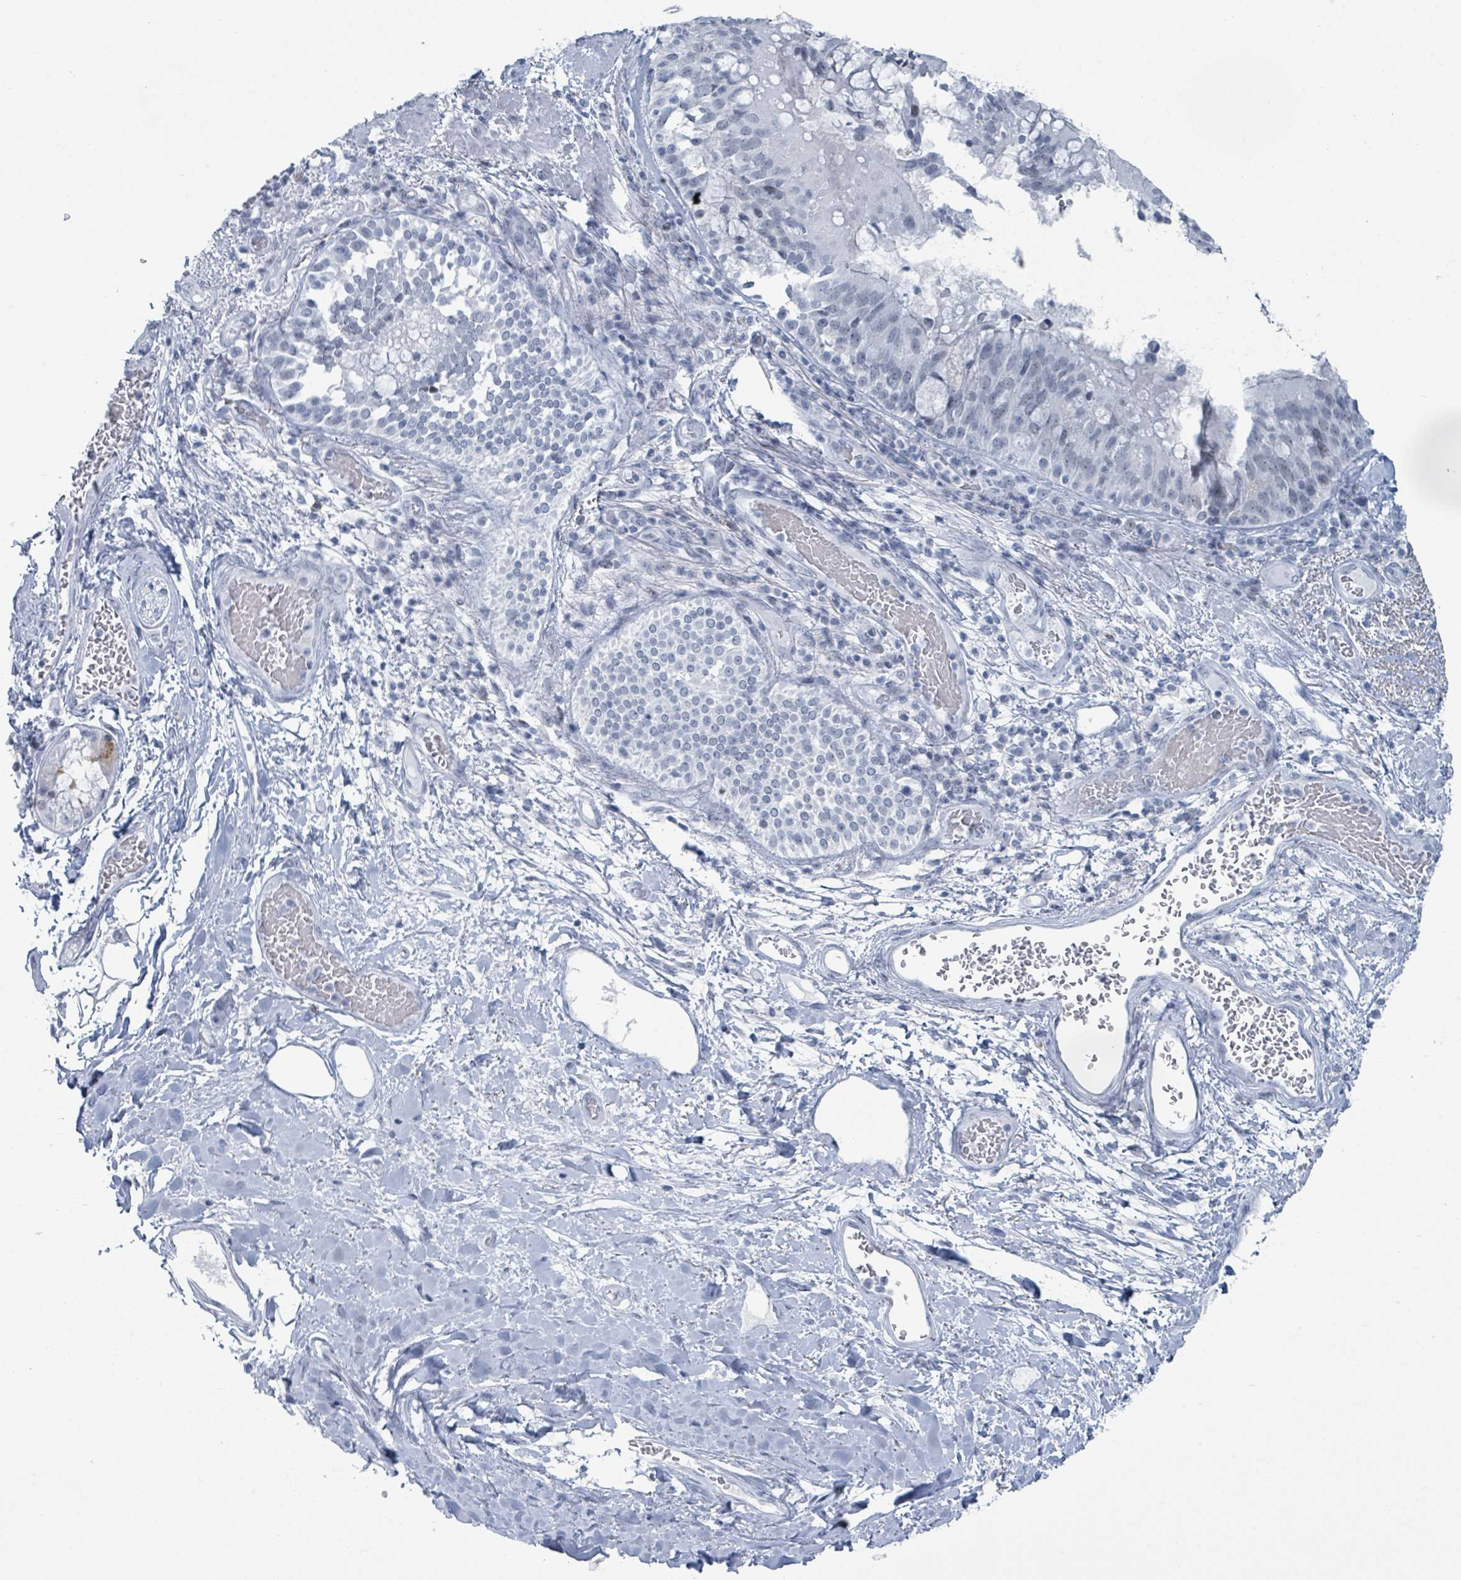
{"staining": {"intensity": "negative", "quantity": "none", "location": "none"}, "tissue": "bronchus", "cell_type": "Respiratory epithelial cells", "image_type": "normal", "snomed": [{"axis": "morphology", "description": "Normal tissue, NOS"}, {"axis": "topography", "description": "Cartilage tissue"}, {"axis": "topography", "description": "Bronchus"}], "caption": "The image displays no staining of respiratory epithelial cells in unremarkable bronchus. (DAB IHC visualized using brightfield microscopy, high magnification).", "gene": "GPR15LG", "patient": {"sex": "male", "age": 63}}